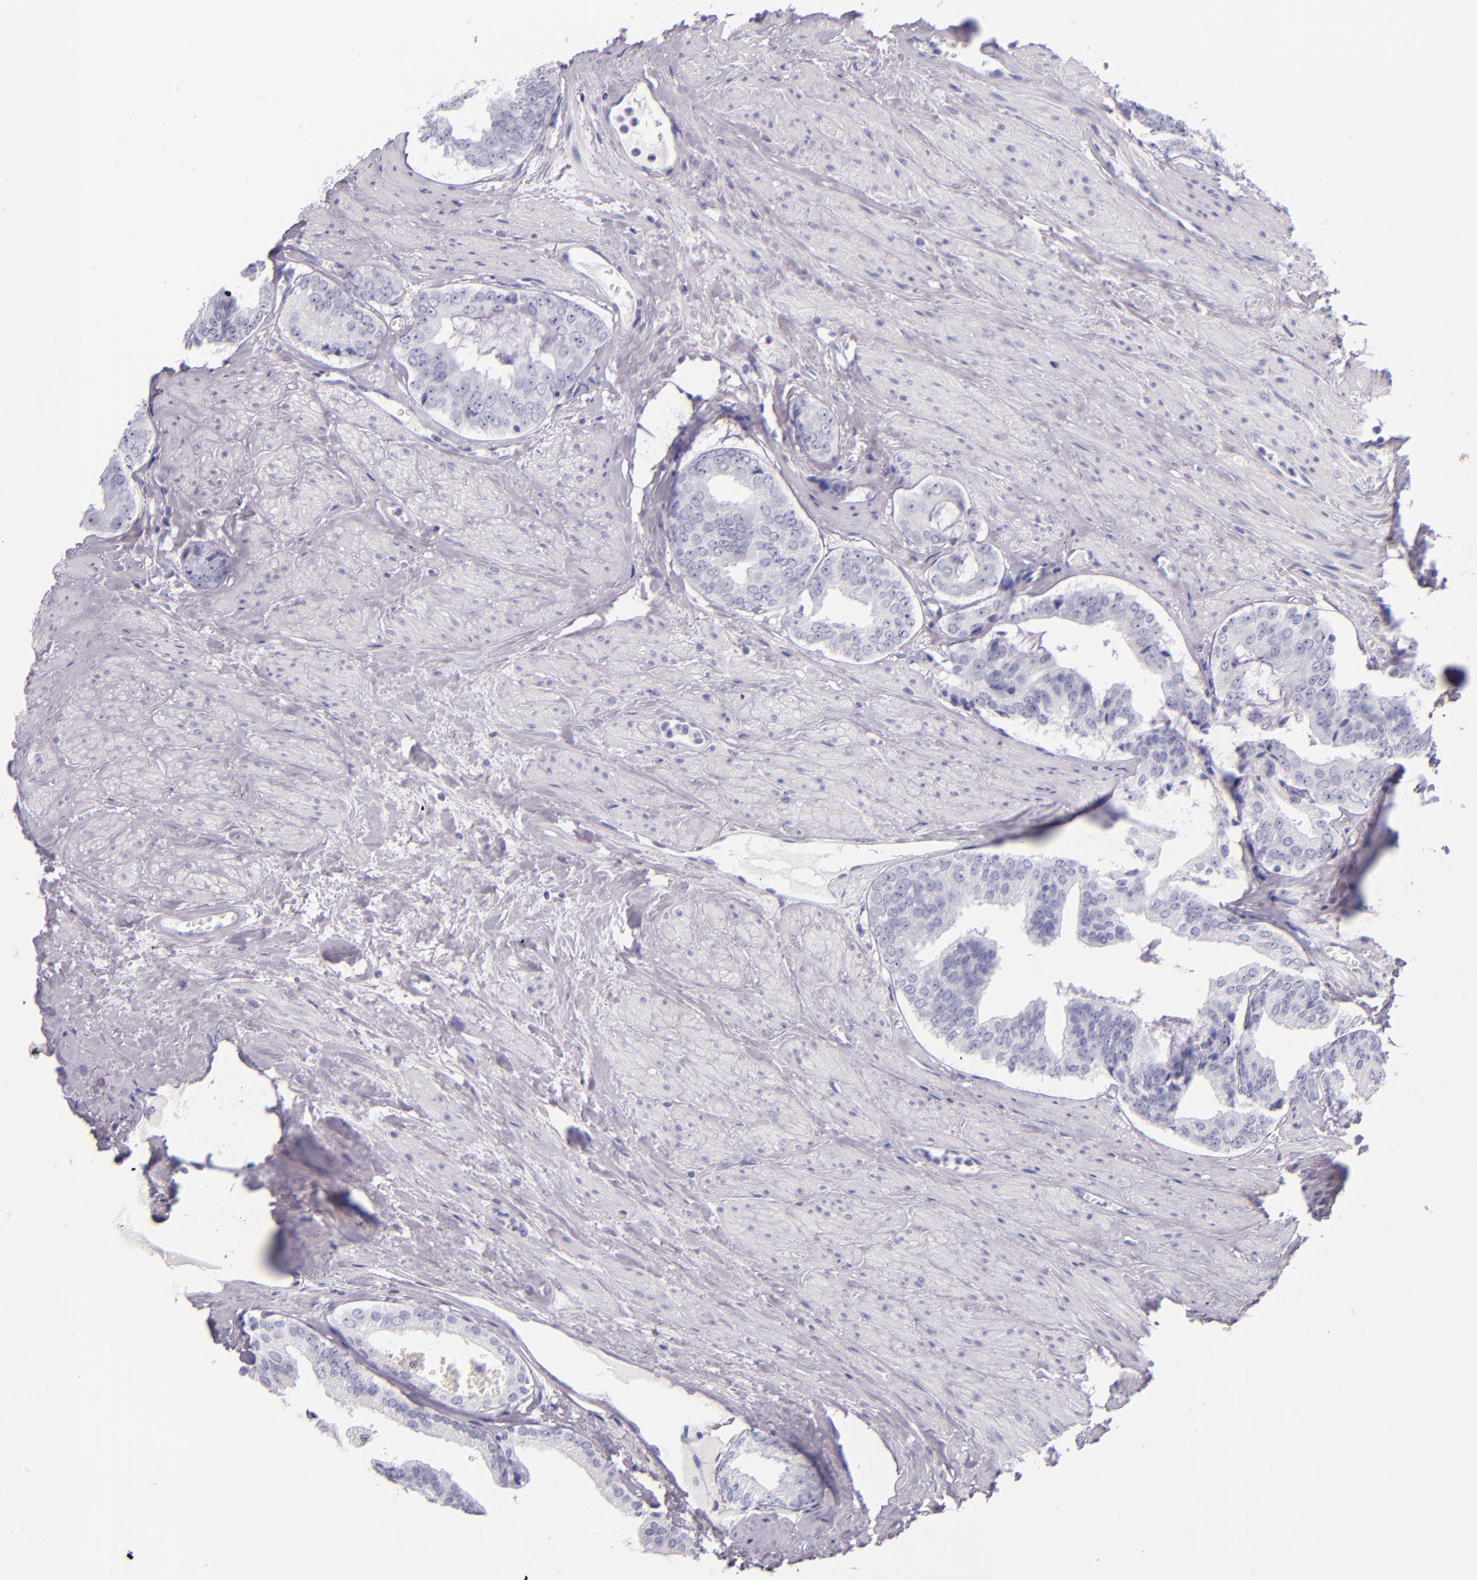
{"staining": {"intensity": "negative", "quantity": "none", "location": "none"}, "tissue": "prostate cancer", "cell_type": "Tumor cells", "image_type": "cancer", "snomed": [{"axis": "morphology", "description": "Adenocarcinoma, Medium grade"}, {"axis": "topography", "description": "Prostate"}], "caption": "This is an IHC histopathology image of prostate cancer (adenocarcinoma (medium-grade)). There is no positivity in tumor cells.", "gene": "IRF4", "patient": {"sex": "male", "age": 79}}